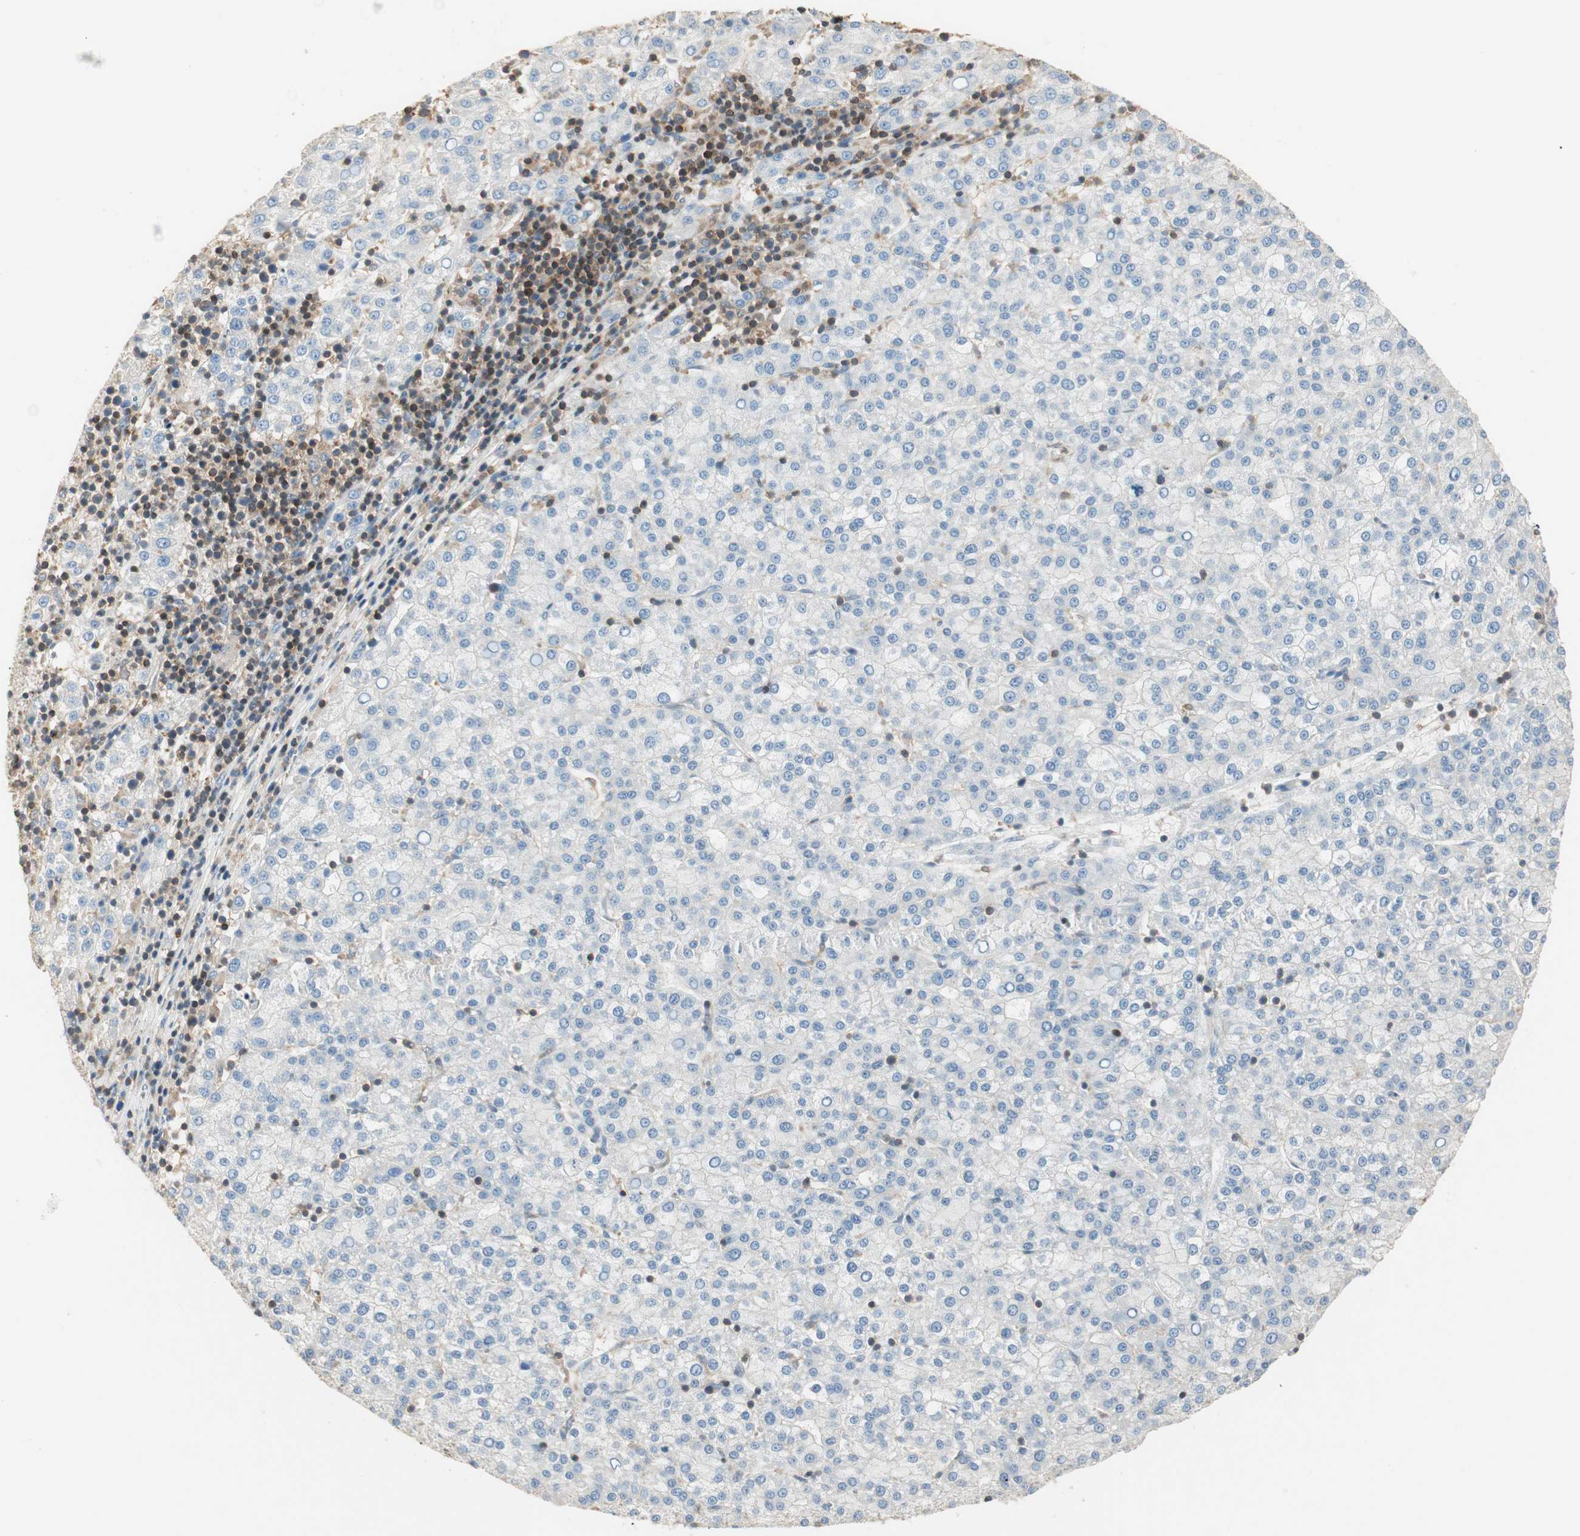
{"staining": {"intensity": "negative", "quantity": "none", "location": "none"}, "tissue": "liver cancer", "cell_type": "Tumor cells", "image_type": "cancer", "snomed": [{"axis": "morphology", "description": "Carcinoma, Hepatocellular, NOS"}, {"axis": "topography", "description": "Liver"}], "caption": "Liver hepatocellular carcinoma stained for a protein using IHC demonstrates no positivity tumor cells.", "gene": "CRLF3", "patient": {"sex": "female", "age": 58}}